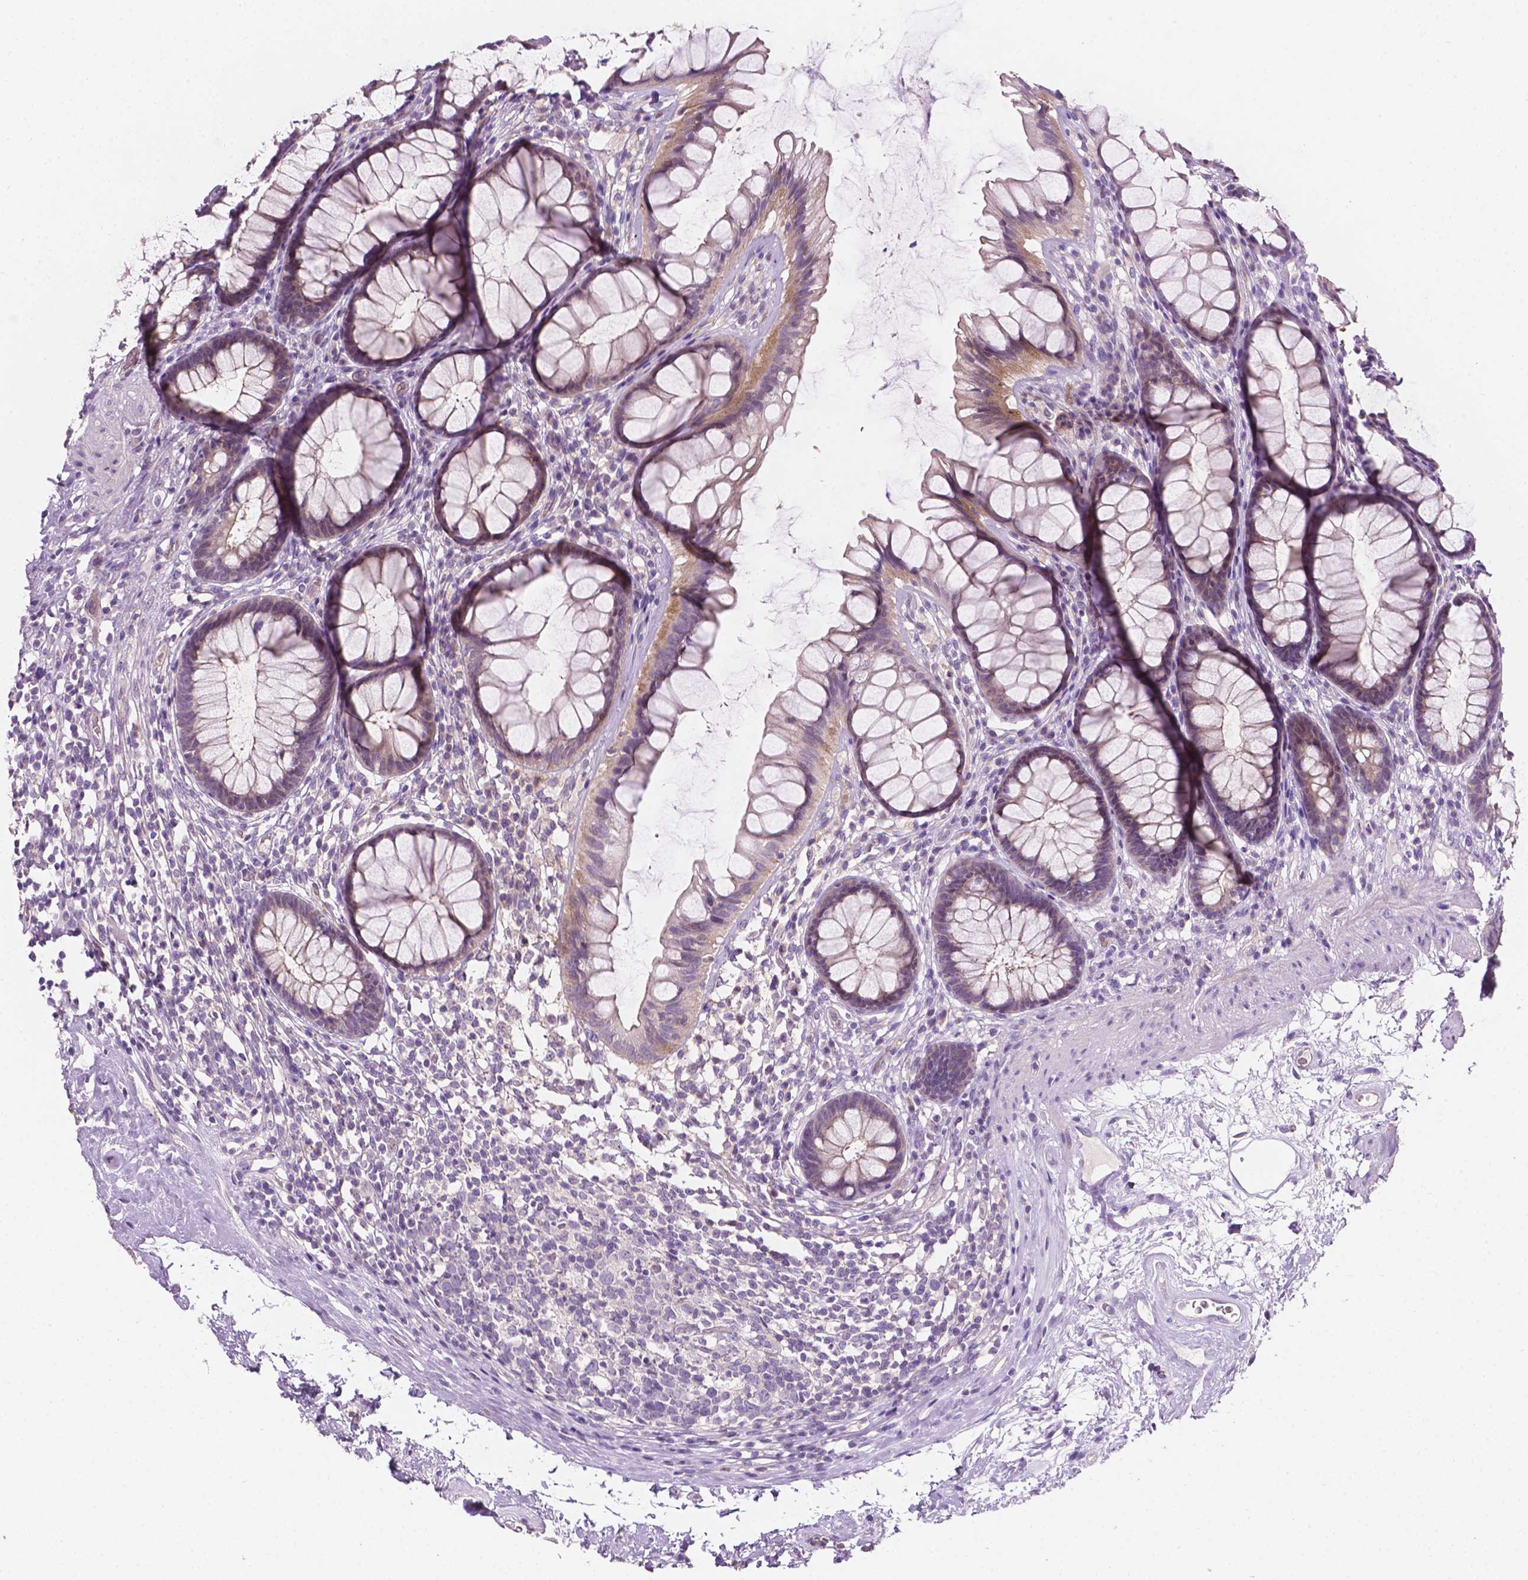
{"staining": {"intensity": "weak", "quantity": "25%-75%", "location": "cytoplasmic/membranous"}, "tissue": "rectum", "cell_type": "Glandular cells", "image_type": "normal", "snomed": [{"axis": "morphology", "description": "Normal tissue, NOS"}, {"axis": "topography", "description": "Rectum"}], "caption": "Unremarkable rectum was stained to show a protein in brown. There is low levels of weak cytoplasmic/membranous positivity in approximately 25%-75% of glandular cells. (IHC, brightfield microscopy, high magnification).", "gene": "EGFR", "patient": {"sex": "male", "age": 72}}